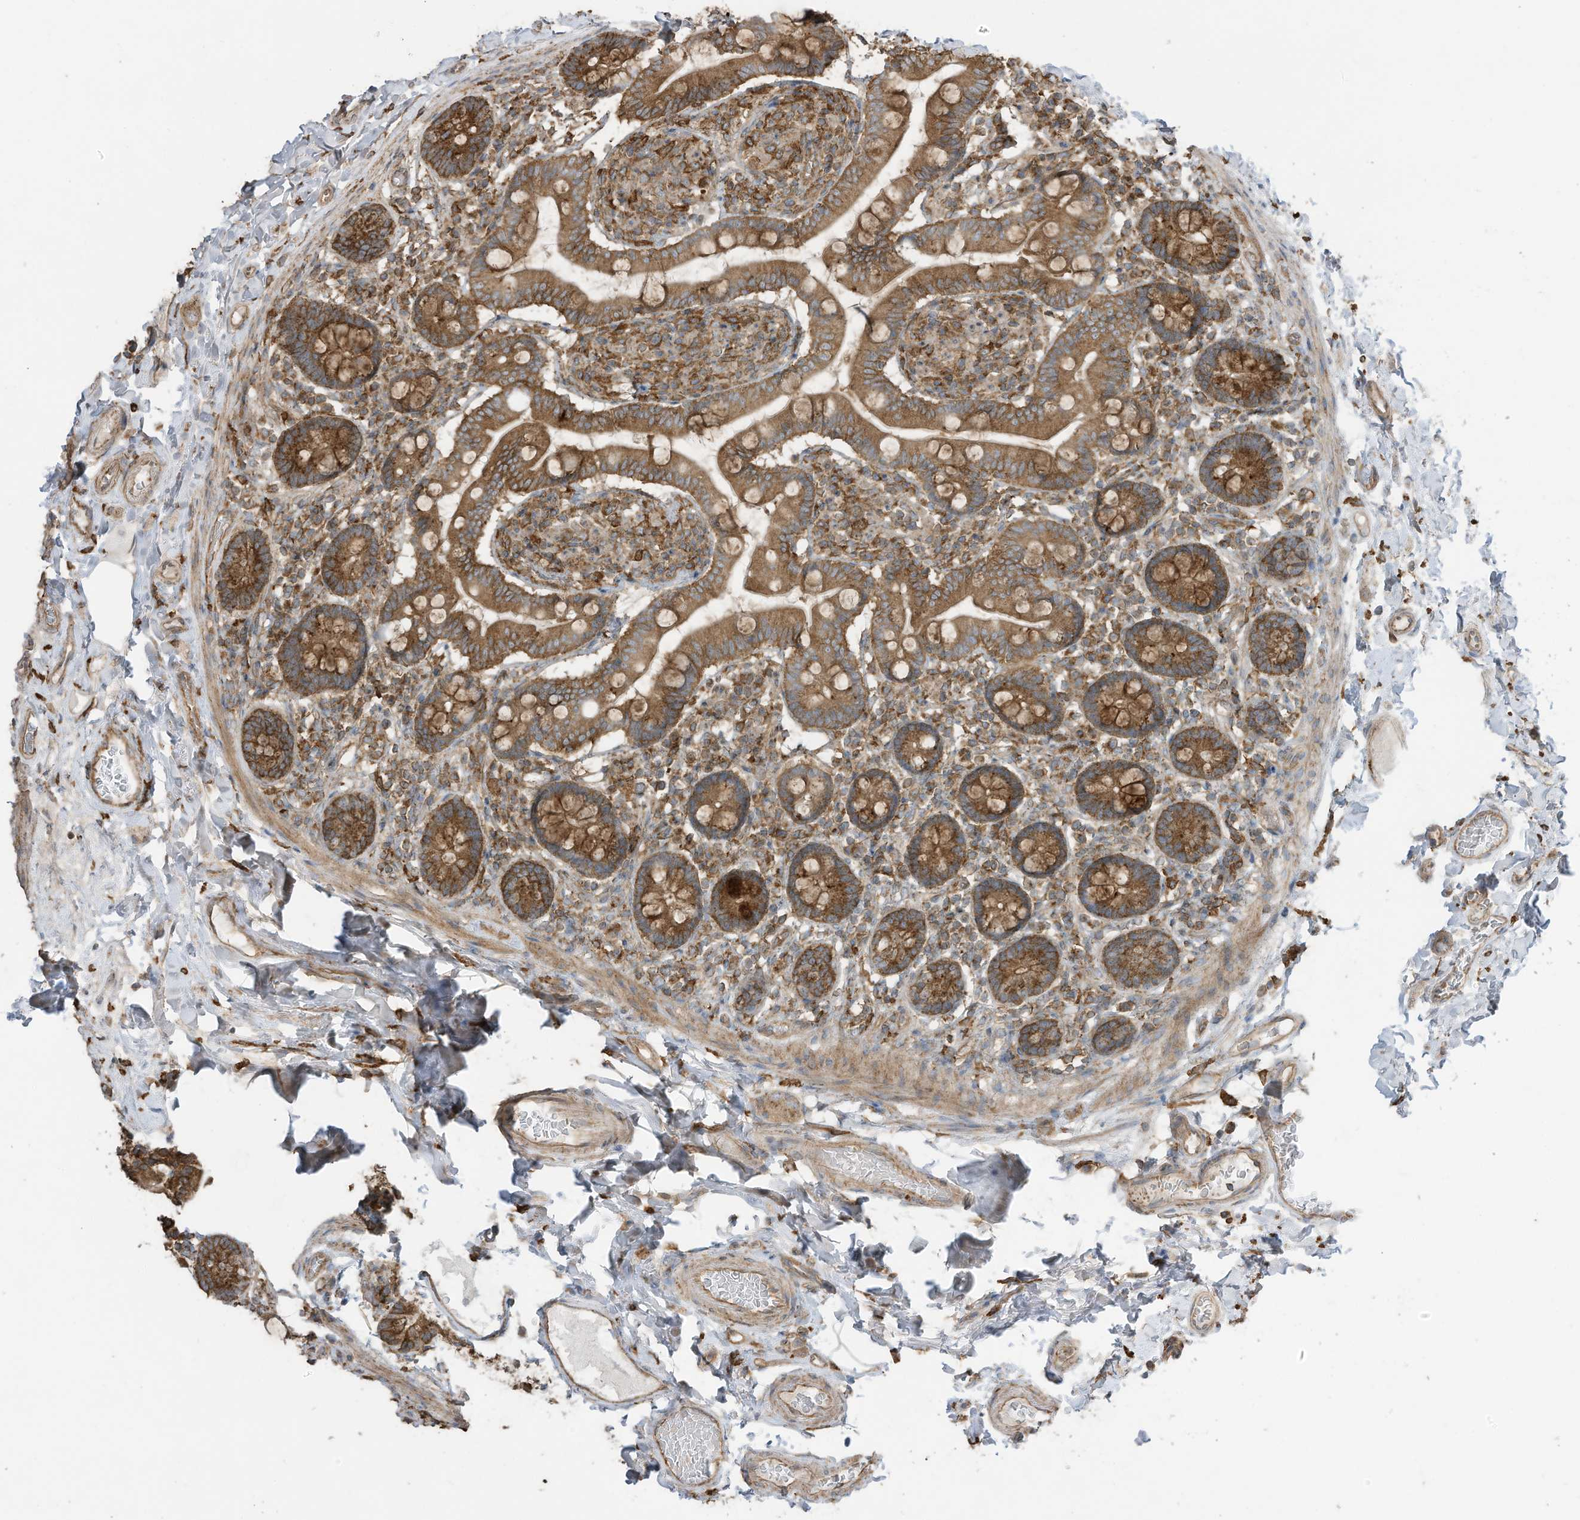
{"staining": {"intensity": "moderate", "quantity": ">75%", "location": "cytoplasmic/membranous"}, "tissue": "small intestine", "cell_type": "Glandular cells", "image_type": "normal", "snomed": [{"axis": "morphology", "description": "Normal tissue, NOS"}, {"axis": "topography", "description": "Small intestine"}], "caption": "A micrograph showing moderate cytoplasmic/membranous expression in about >75% of glandular cells in normal small intestine, as visualized by brown immunohistochemical staining.", "gene": "CGAS", "patient": {"sex": "female", "age": 64}}